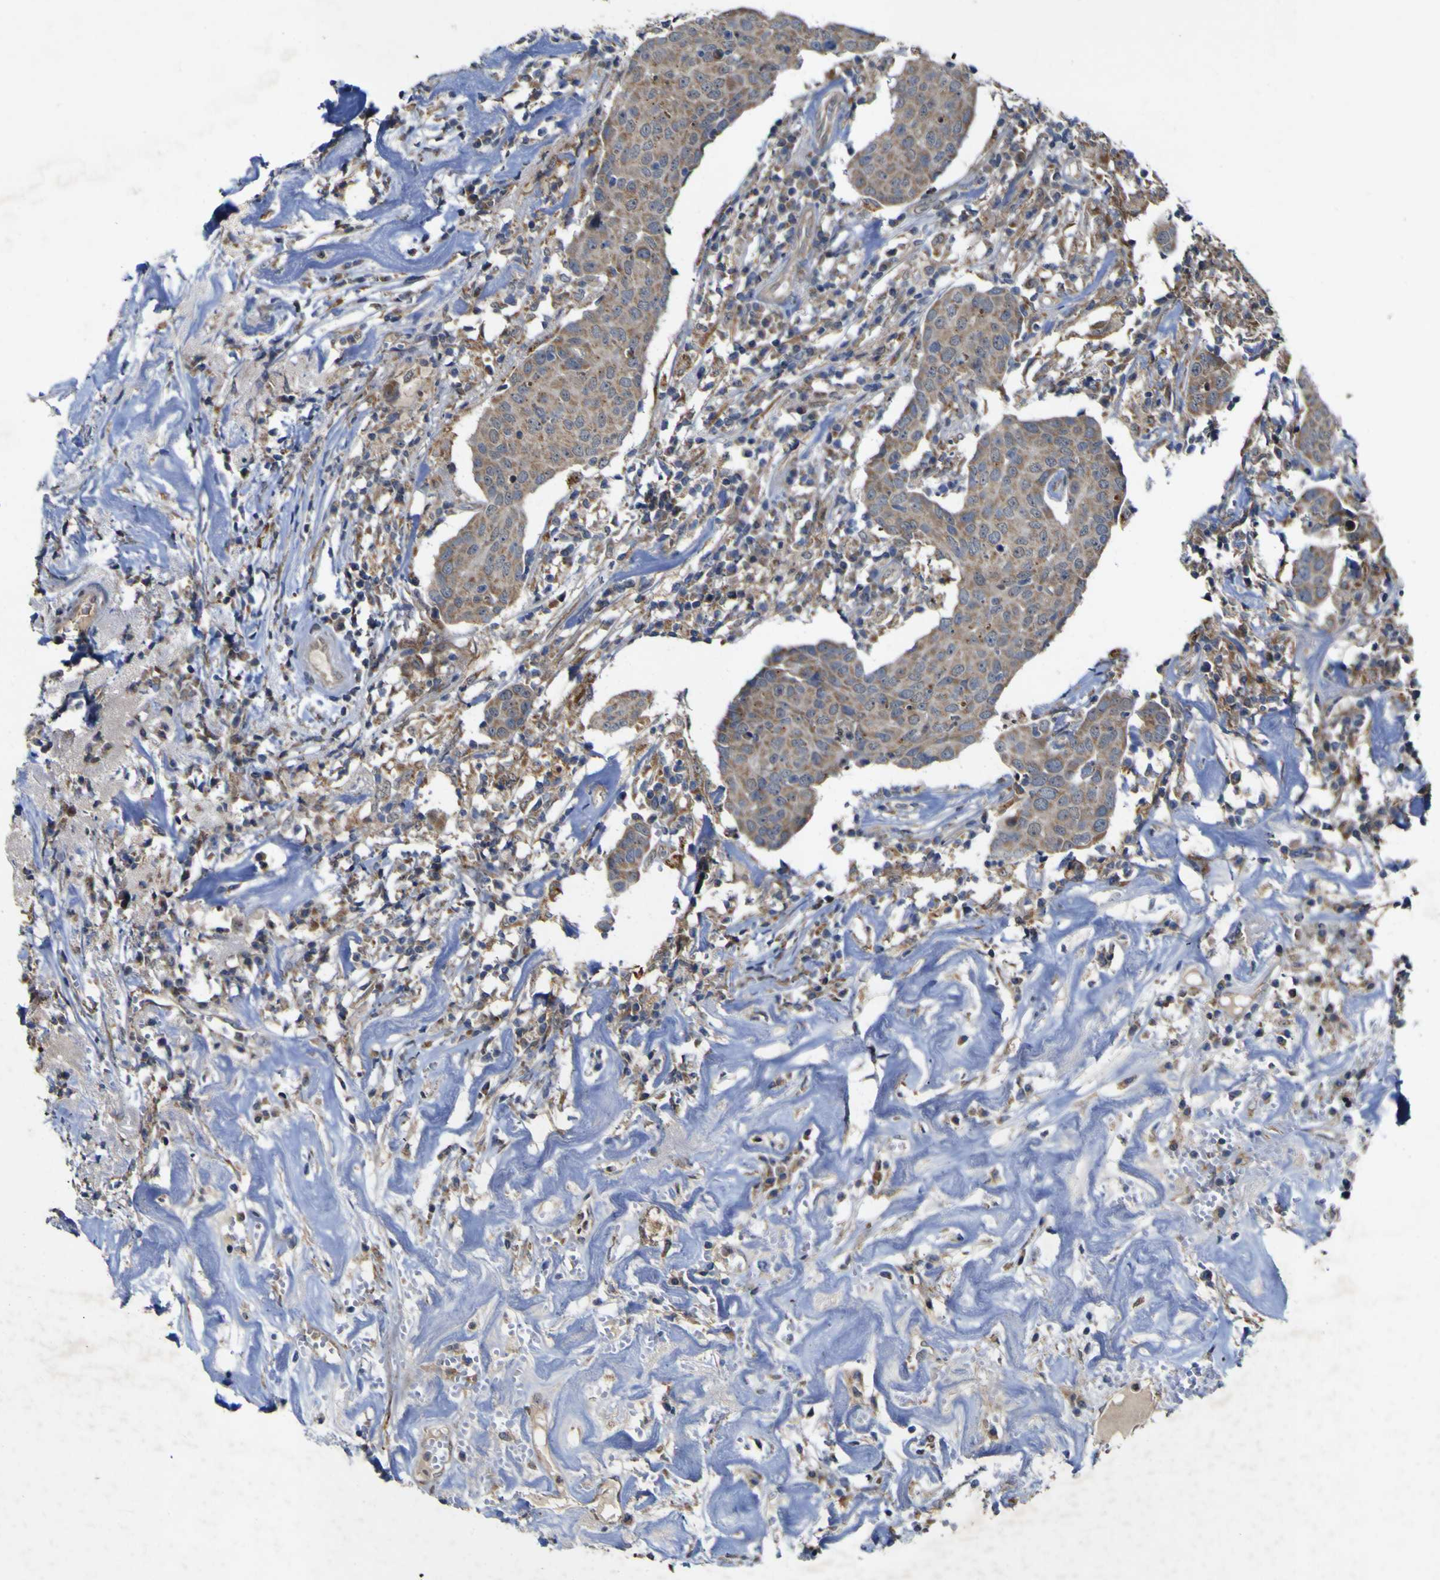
{"staining": {"intensity": "weak", "quantity": ">75%", "location": "cytoplasmic/membranous"}, "tissue": "head and neck cancer", "cell_type": "Tumor cells", "image_type": "cancer", "snomed": [{"axis": "morphology", "description": "Adenocarcinoma, NOS"}, {"axis": "topography", "description": "Salivary gland"}, {"axis": "topography", "description": "Head-Neck"}], "caption": "There is low levels of weak cytoplasmic/membranous staining in tumor cells of head and neck cancer (adenocarcinoma), as demonstrated by immunohistochemical staining (brown color).", "gene": "IRAK2", "patient": {"sex": "female", "age": 65}}